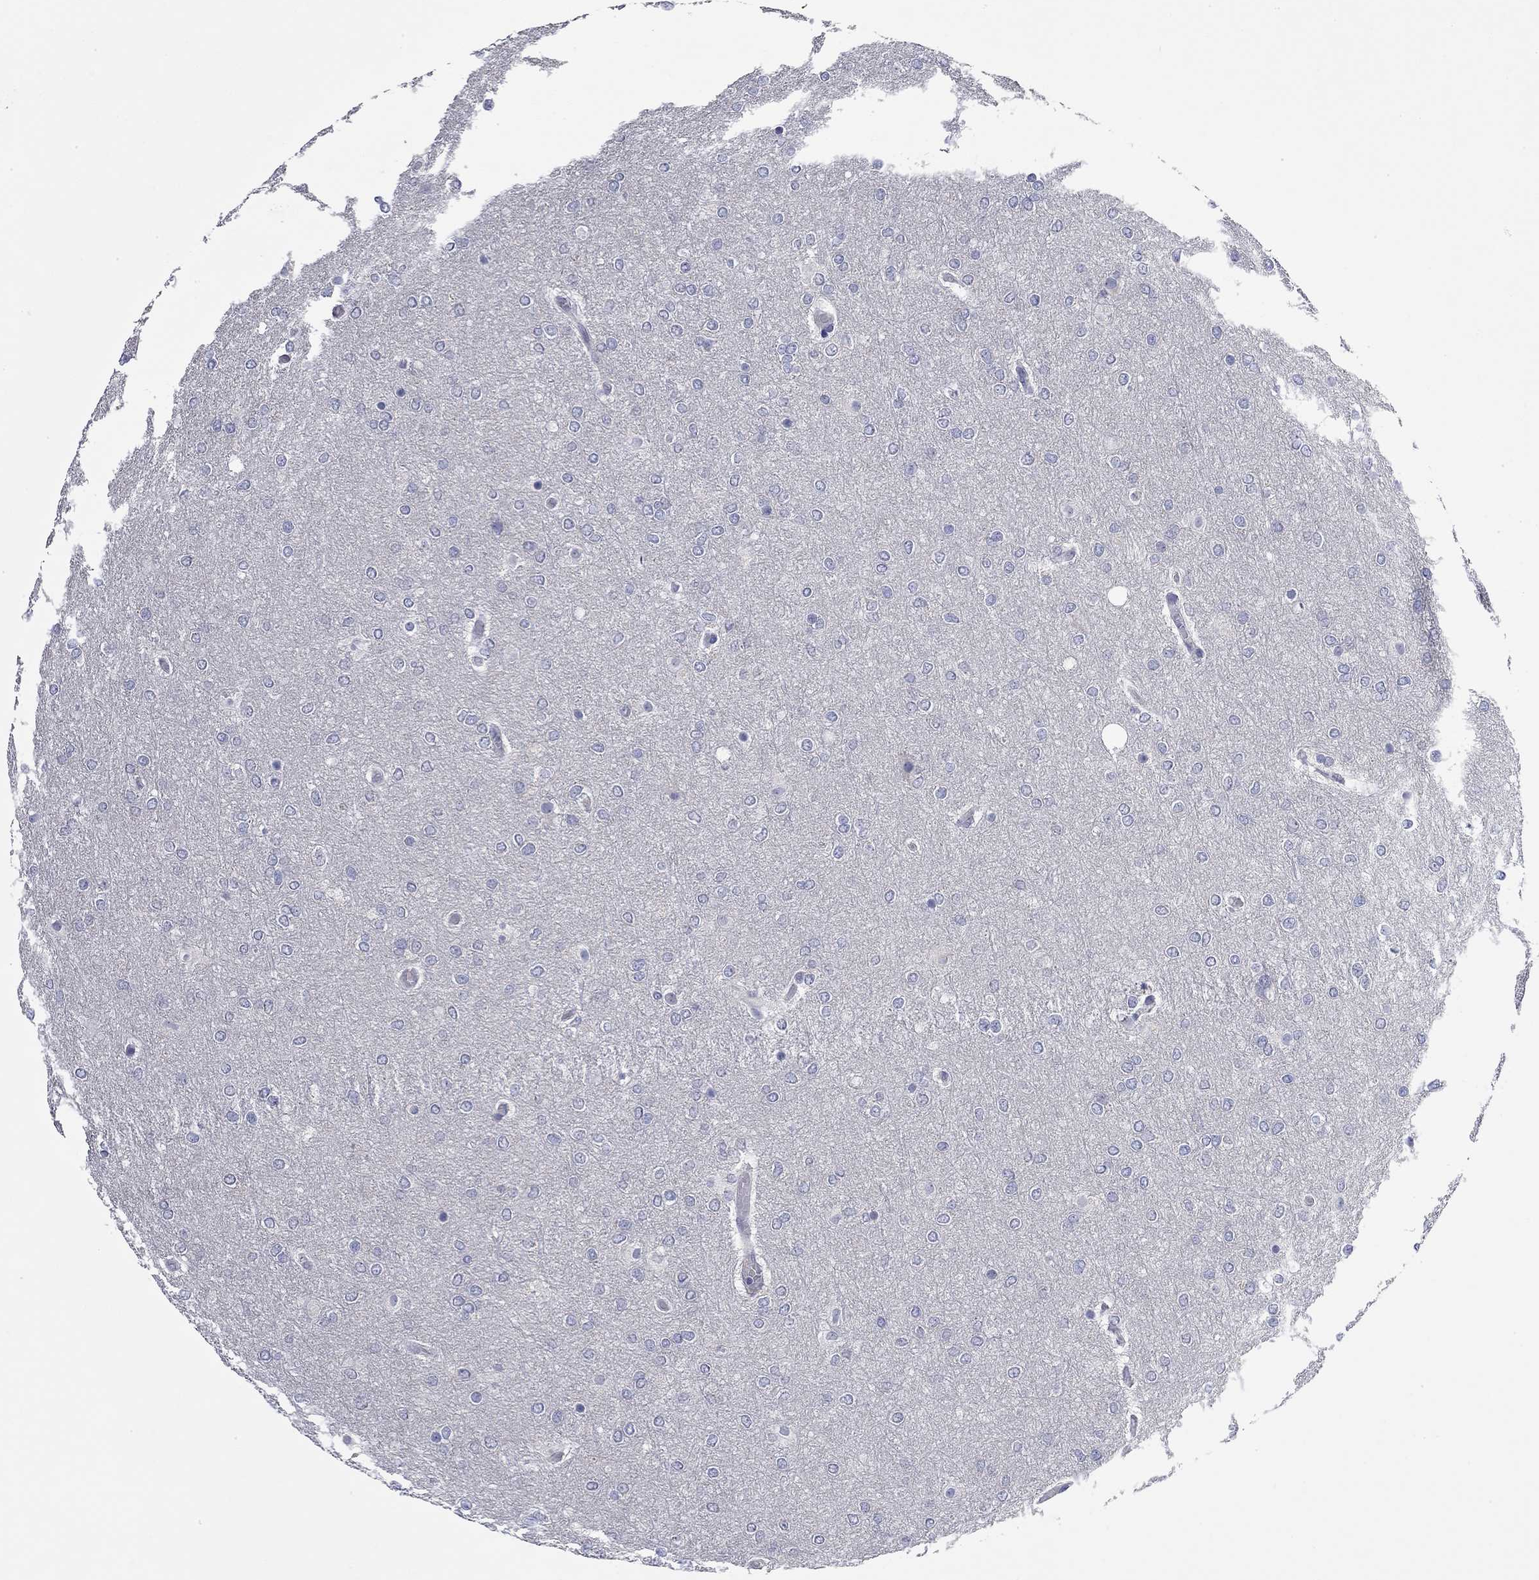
{"staining": {"intensity": "negative", "quantity": "none", "location": "none"}, "tissue": "glioma", "cell_type": "Tumor cells", "image_type": "cancer", "snomed": [{"axis": "morphology", "description": "Glioma, malignant, High grade"}, {"axis": "topography", "description": "Brain"}], "caption": "DAB (3,3'-diaminobenzidine) immunohistochemical staining of glioma exhibits no significant staining in tumor cells.", "gene": "ABCB4", "patient": {"sex": "female", "age": 61}}